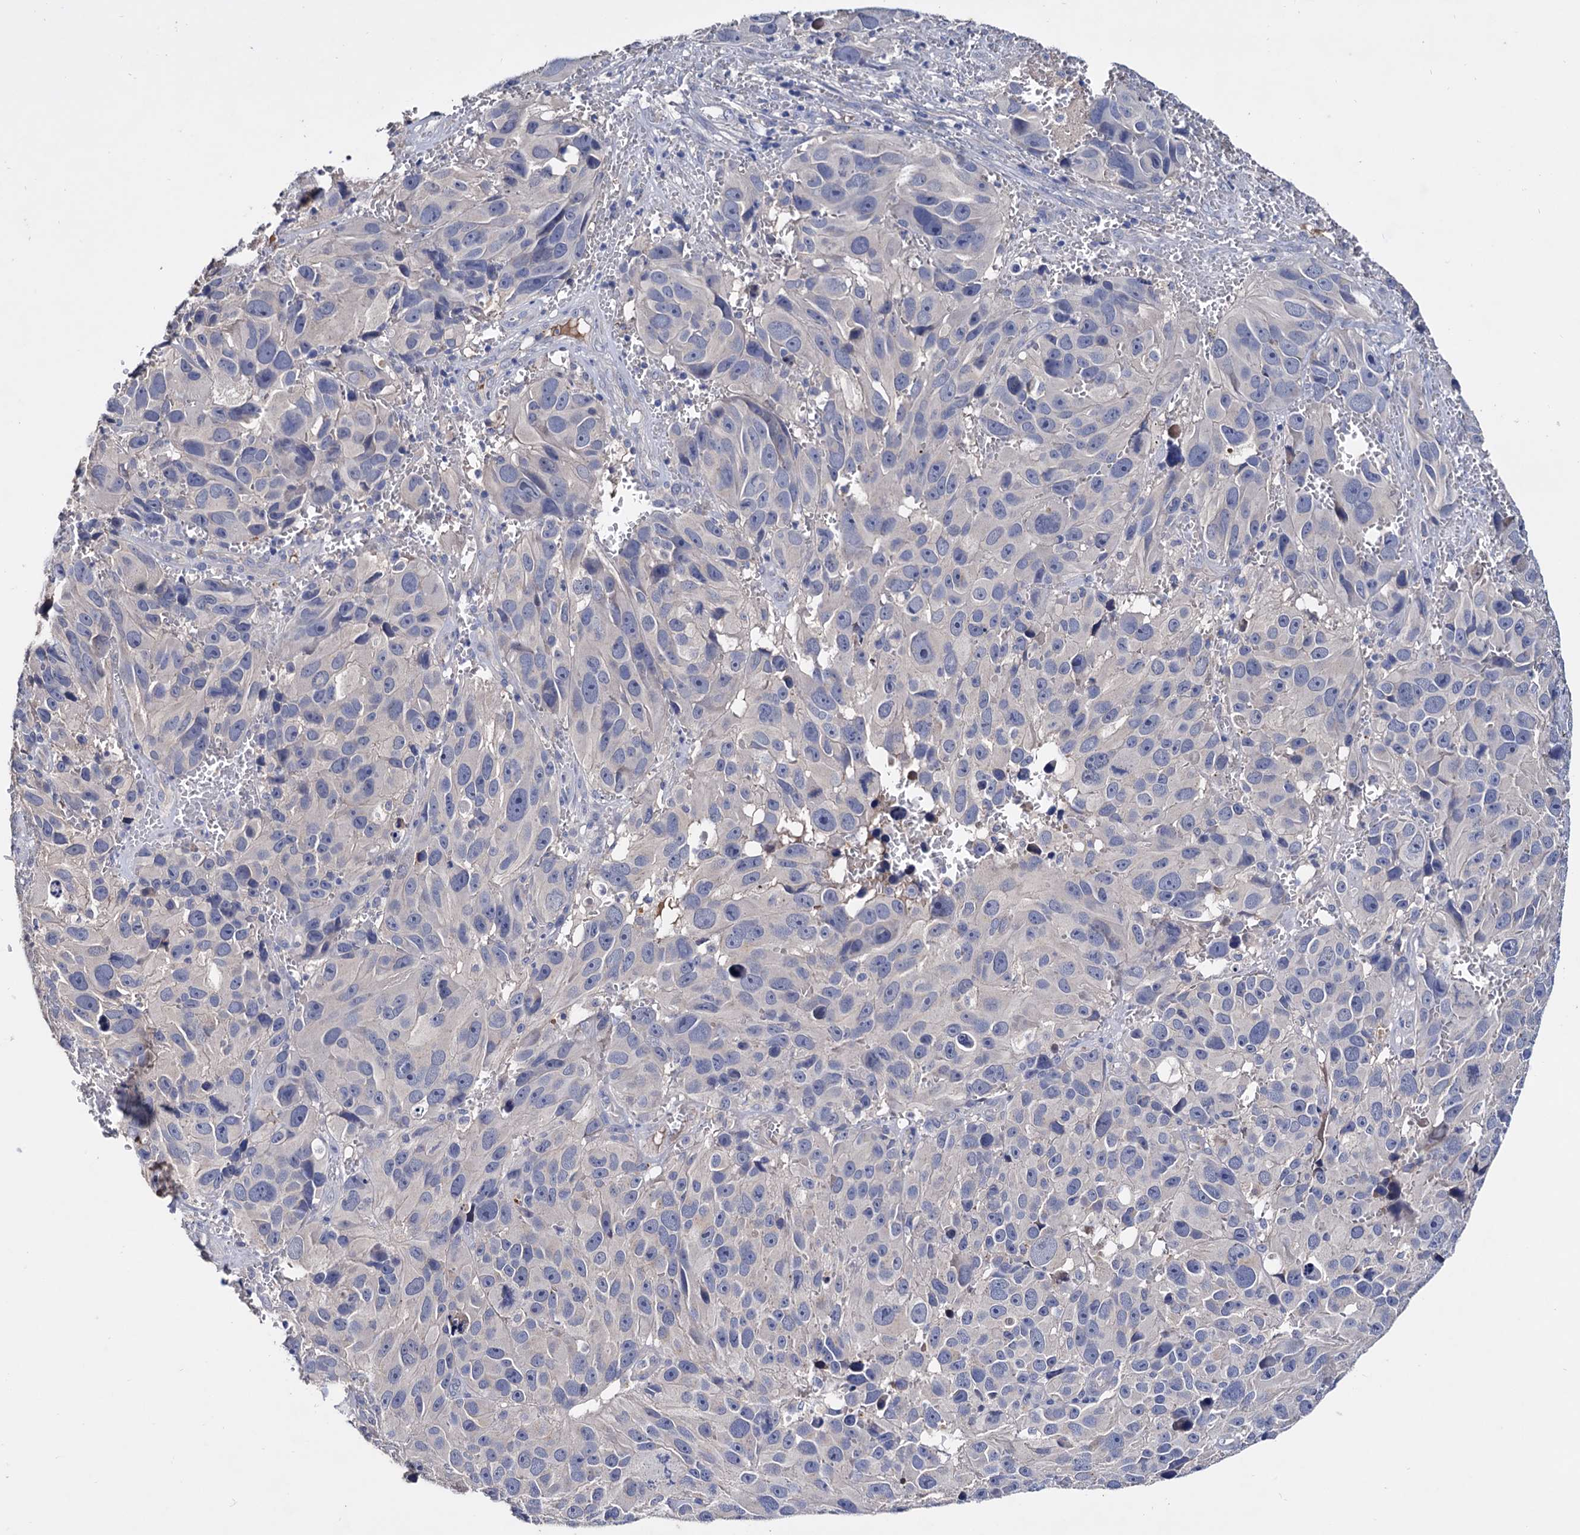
{"staining": {"intensity": "negative", "quantity": "none", "location": "none"}, "tissue": "melanoma", "cell_type": "Tumor cells", "image_type": "cancer", "snomed": [{"axis": "morphology", "description": "Malignant melanoma, NOS"}, {"axis": "topography", "description": "Skin"}], "caption": "Tumor cells show no significant staining in malignant melanoma.", "gene": "NPAS4", "patient": {"sex": "male", "age": 84}}